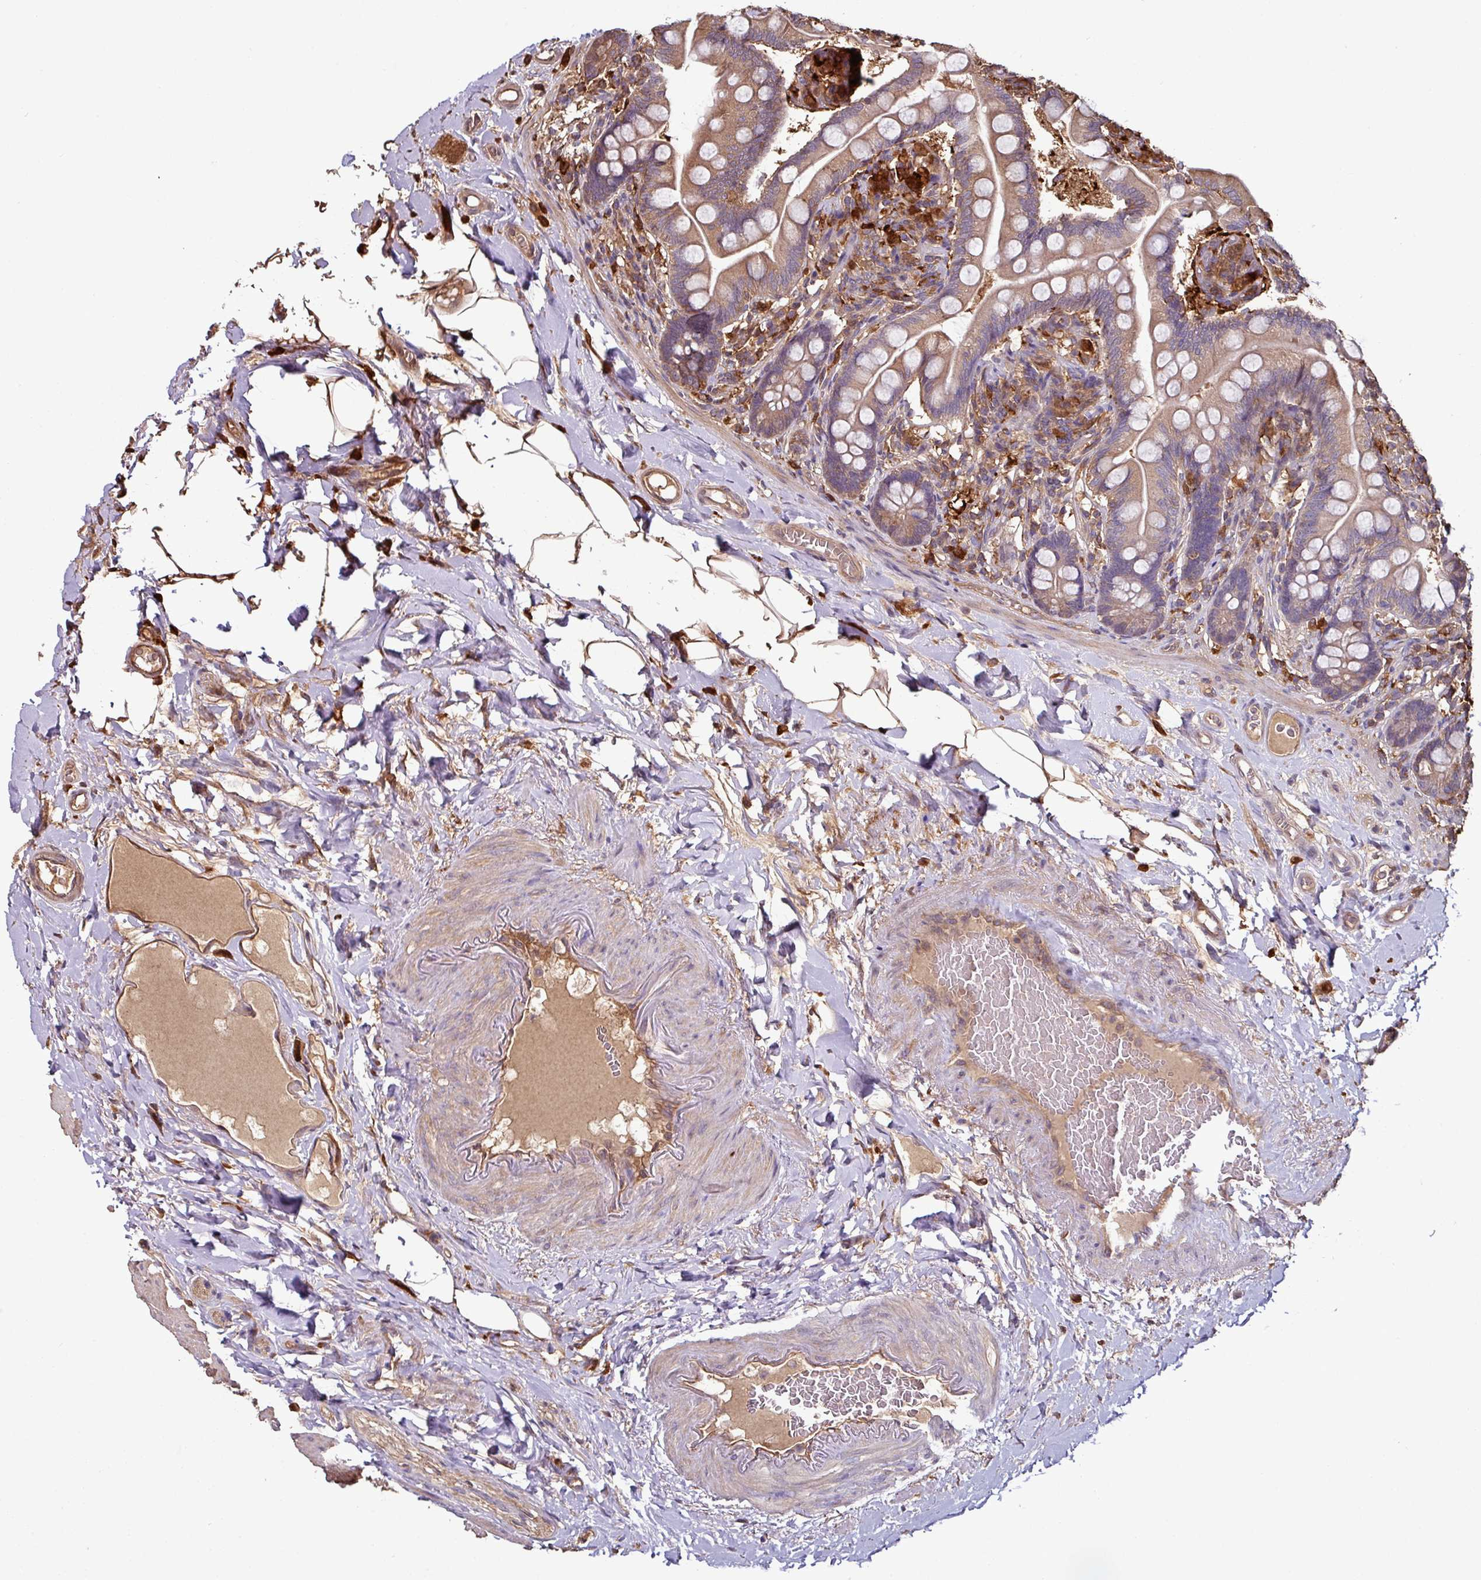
{"staining": {"intensity": "moderate", "quantity": ">75%", "location": "cytoplasmic/membranous"}, "tissue": "small intestine", "cell_type": "Glandular cells", "image_type": "normal", "snomed": [{"axis": "morphology", "description": "Normal tissue, NOS"}, {"axis": "topography", "description": "Small intestine"}], "caption": "Immunohistochemical staining of benign small intestine displays >75% levels of moderate cytoplasmic/membranous protein expression in about >75% of glandular cells.", "gene": "GNPDA1", "patient": {"sex": "female", "age": 64}}